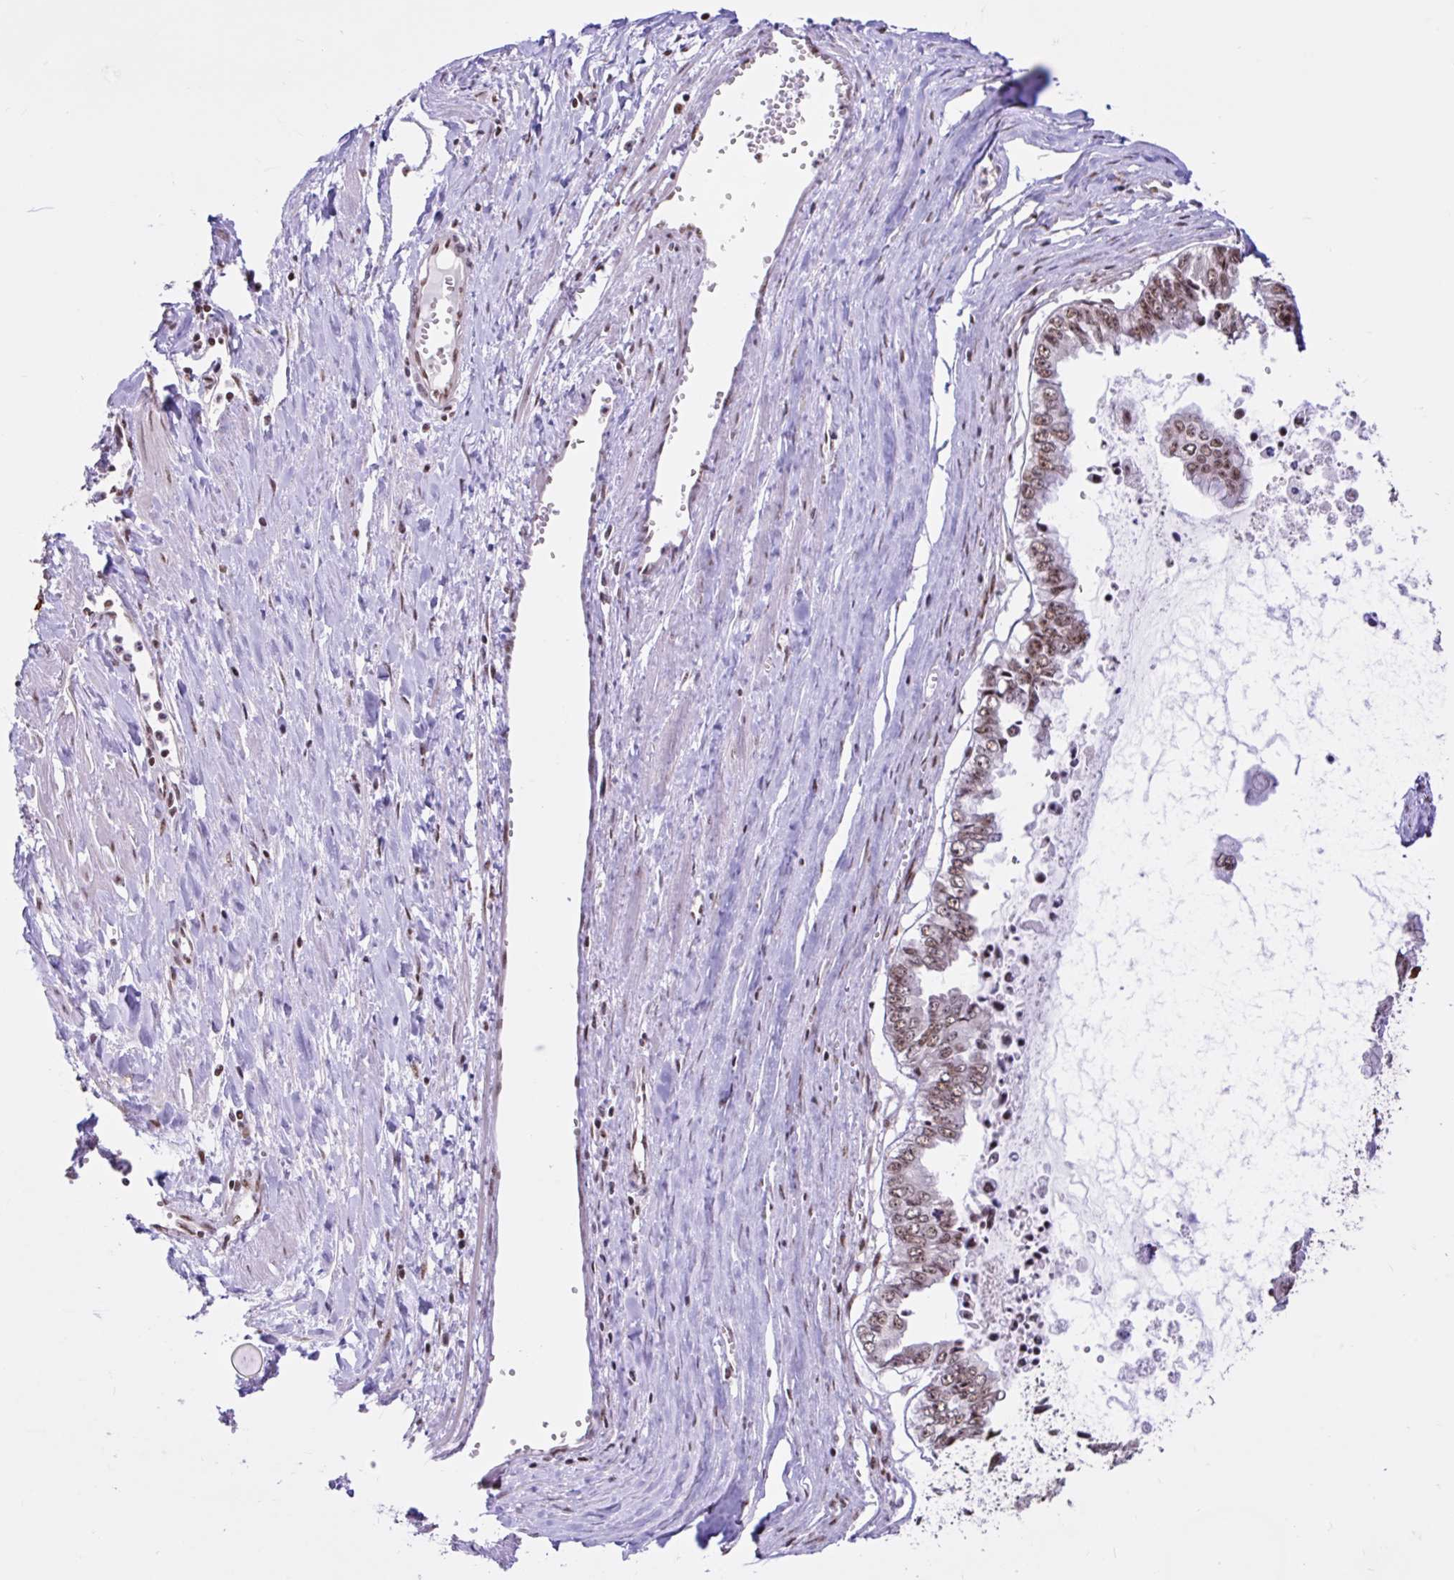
{"staining": {"intensity": "moderate", "quantity": ">75%", "location": "nuclear"}, "tissue": "ovarian cancer", "cell_type": "Tumor cells", "image_type": "cancer", "snomed": [{"axis": "morphology", "description": "Cystadenocarcinoma, mucinous, NOS"}, {"axis": "topography", "description": "Ovary"}], "caption": "Ovarian cancer tissue displays moderate nuclear positivity in approximately >75% of tumor cells, visualized by immunohistochemistry.", "gene": "CCDC12", "patient": {"sex": "female", "age": 72}}